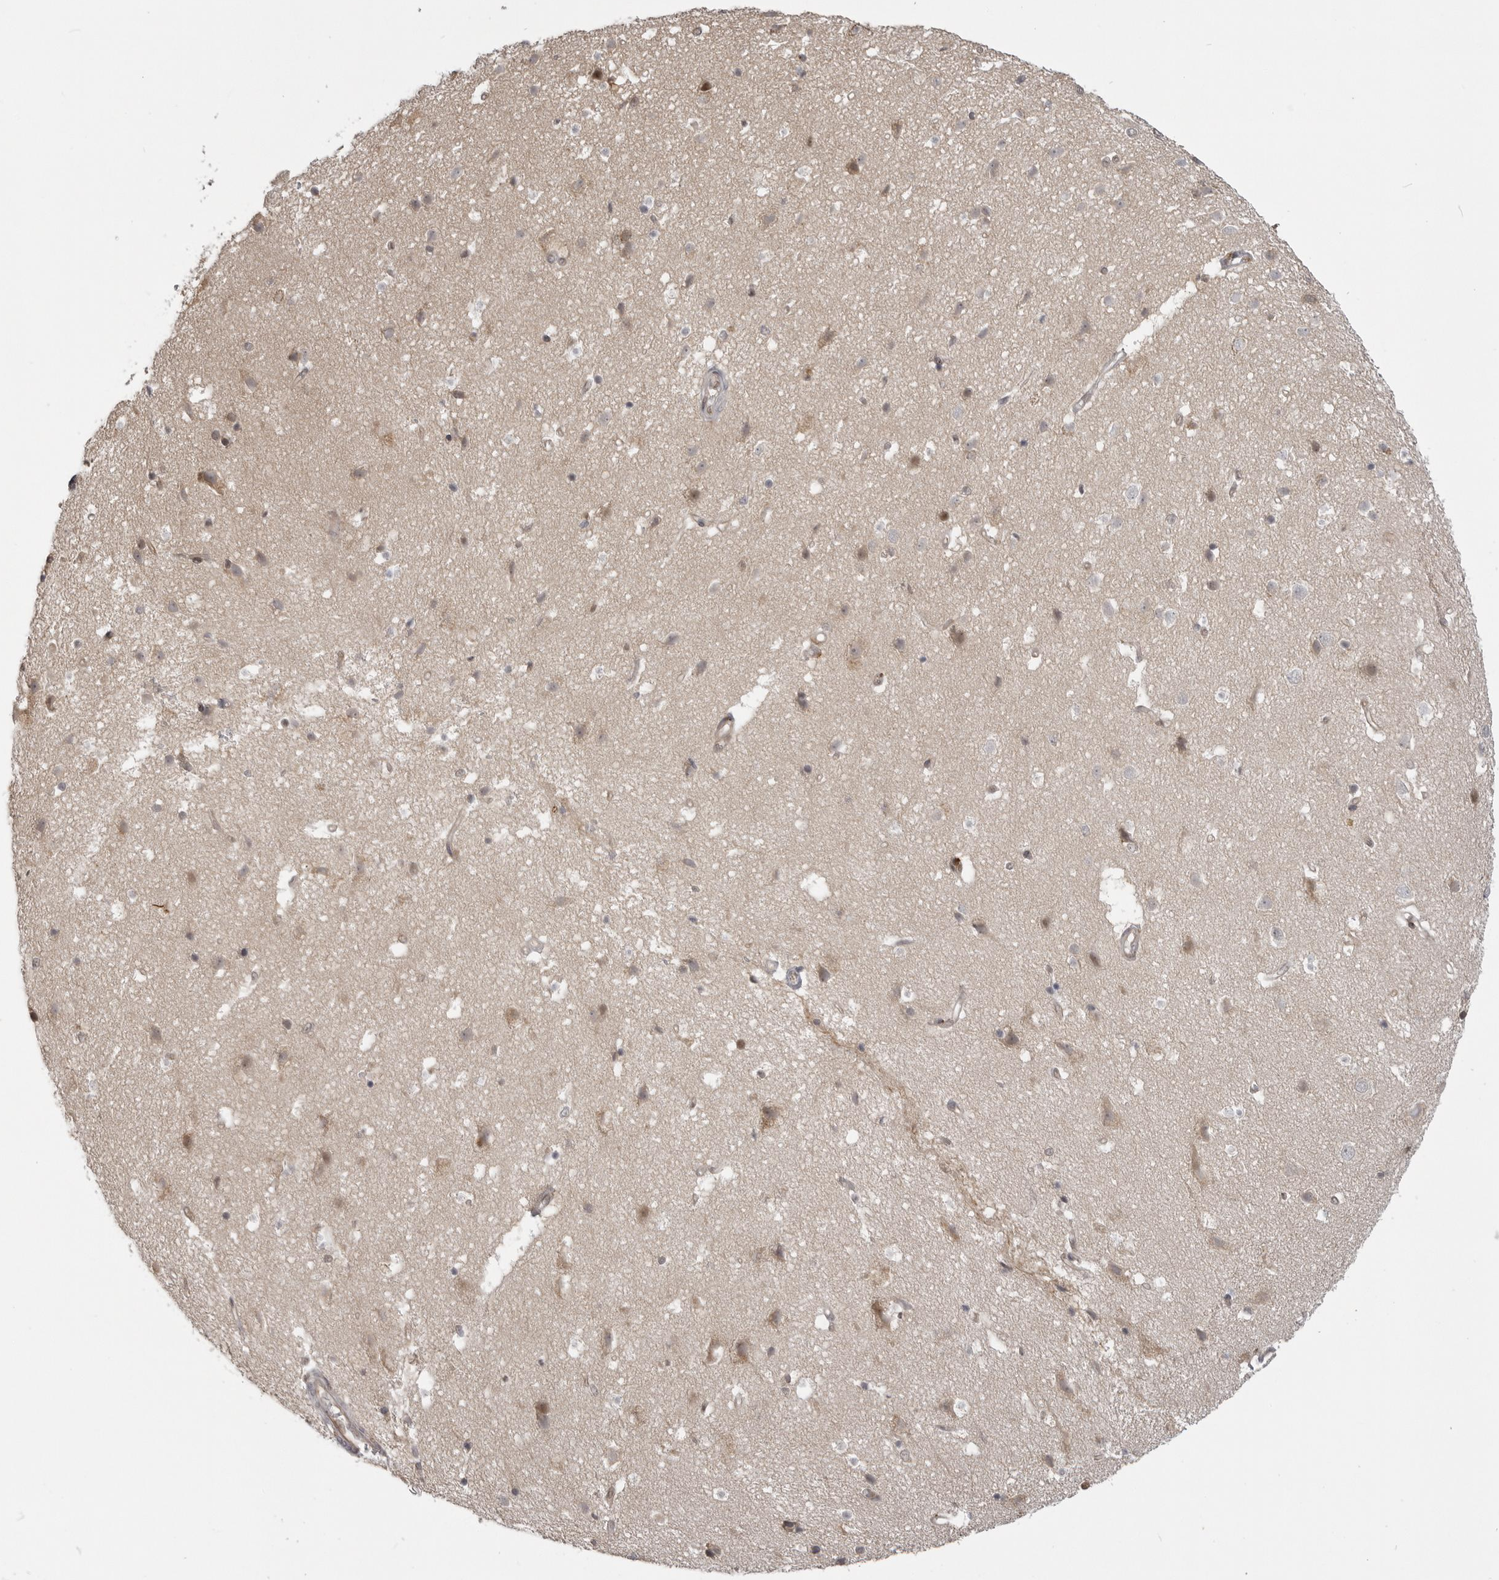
{"staining": {"intensity": "weak", "quantity": ">75%", "location": "cytoplasmic/membranous"}, "tissue": "cerebral cortex", "cell_type": "Endothelial cells", "image_type": "normal", "snomed": [{"axis": "morphology", "description": "Normal tissue, NOS"}, {"axis": "topography", "description": "Cerebral cortex"}], "caption": "A high-resolution image shows immunohistochemistry (IHC) staining of unremarkable cerebral cortex, which shows weak cytoplasmic/membranous expression in approximately >75% of endothelial cells. (Brightfield microscopy of DAB IHC at high magnification).", "gene": "CEP295NL", "patient": {"sex": "male", "age": 54}}